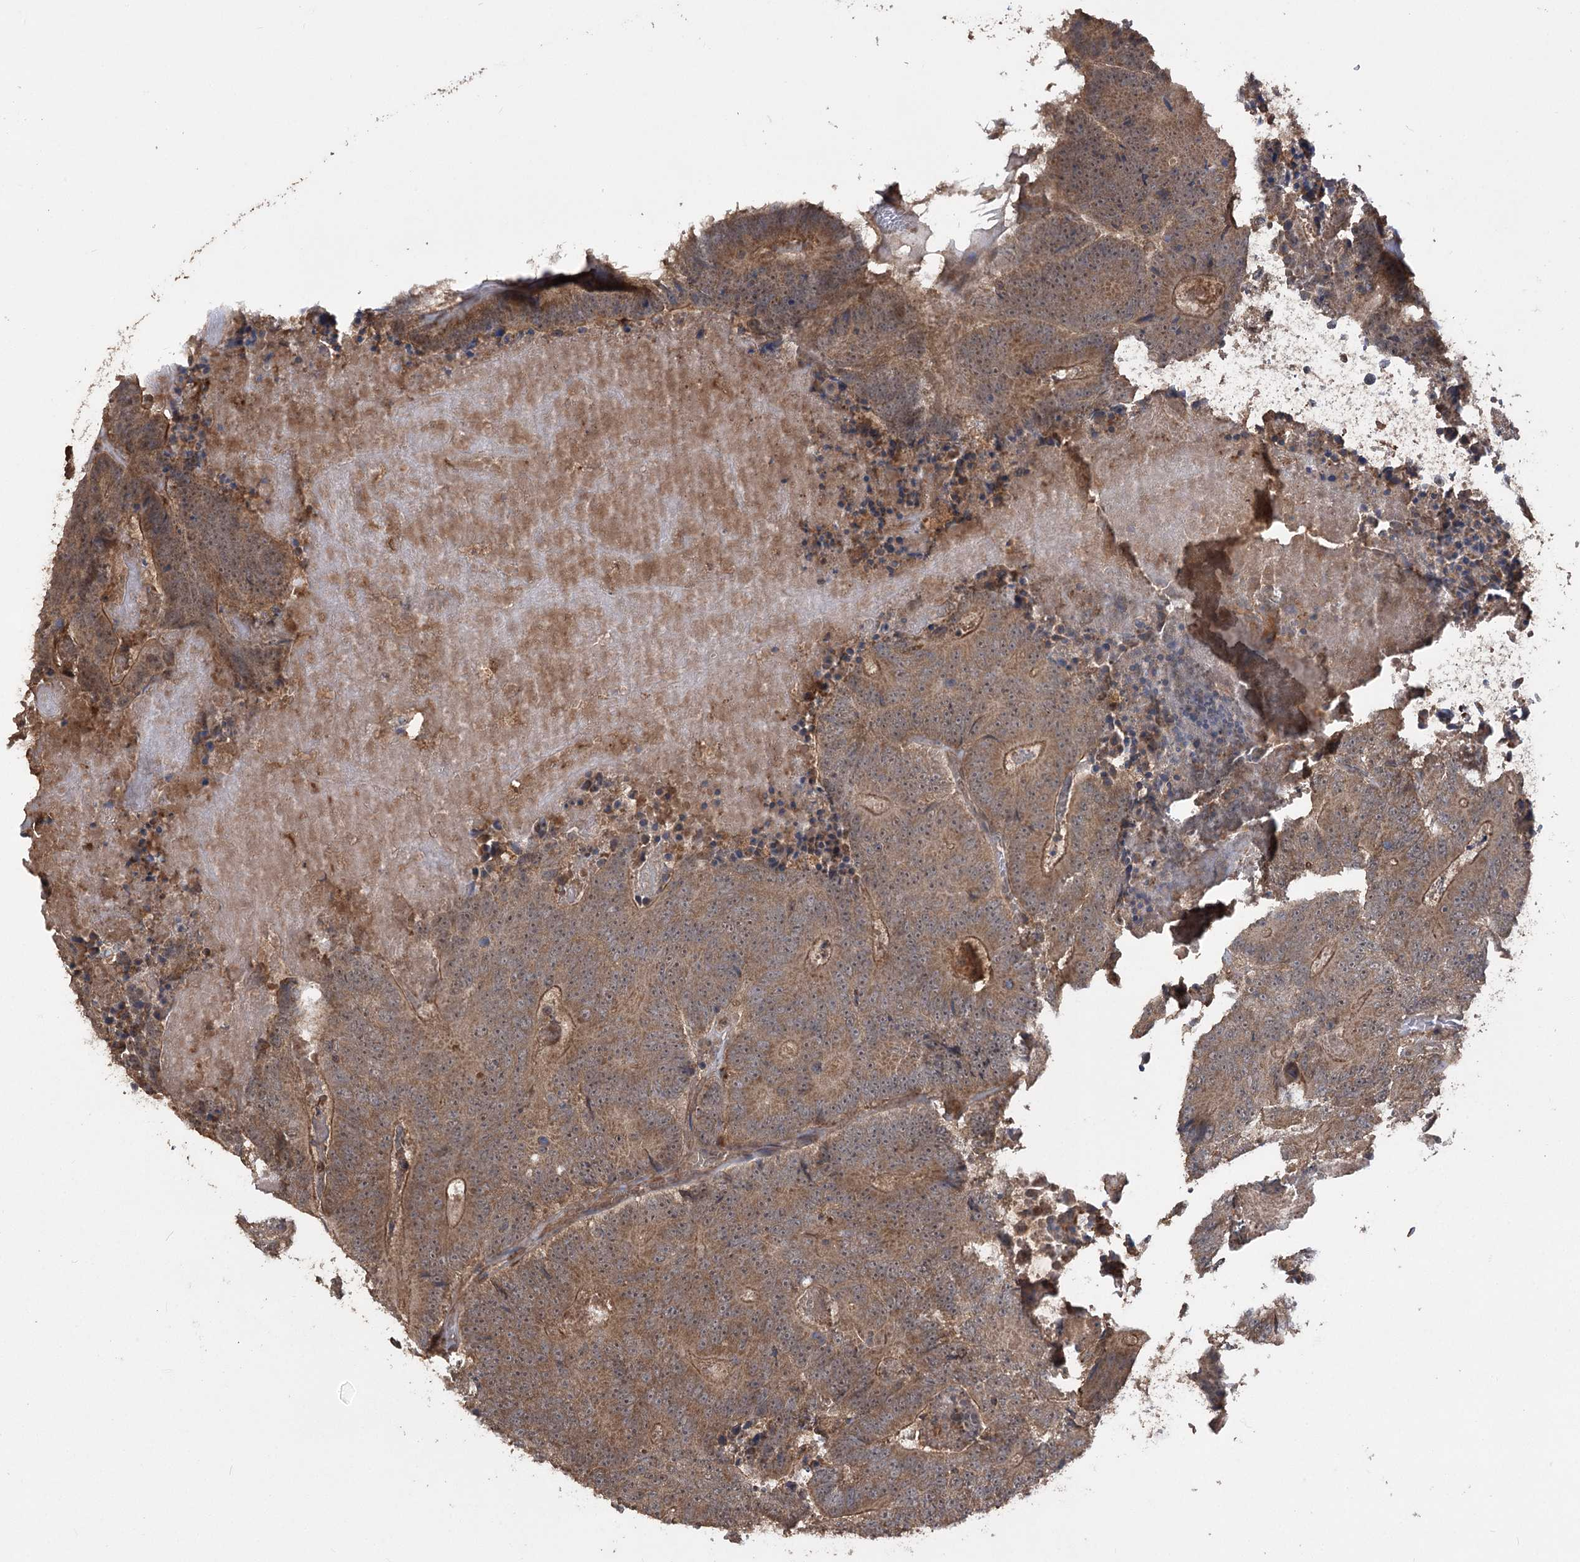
{"staining": {"intensity": "moderate", "quantity": ">75%", "location": "cytoplasmic/membranous"}, "tissue": "colorectal cancer", "cell_type": "Tumor cells", "image_type": "cancer", "snomed": [{"axis": "morphology", "description": "Adenocarcinoma, NOS"}, {"axis": "topography", "description": "Colon"}], "caption": "A brown stain shows moderate cytoplasmic/membranous expression of a protein in human adenocarcinoma (colorectal) tumor cells. Nuclei are stained in blue.", "gene": "TENM2", "patient": {"sex": "male", "age": 83}}